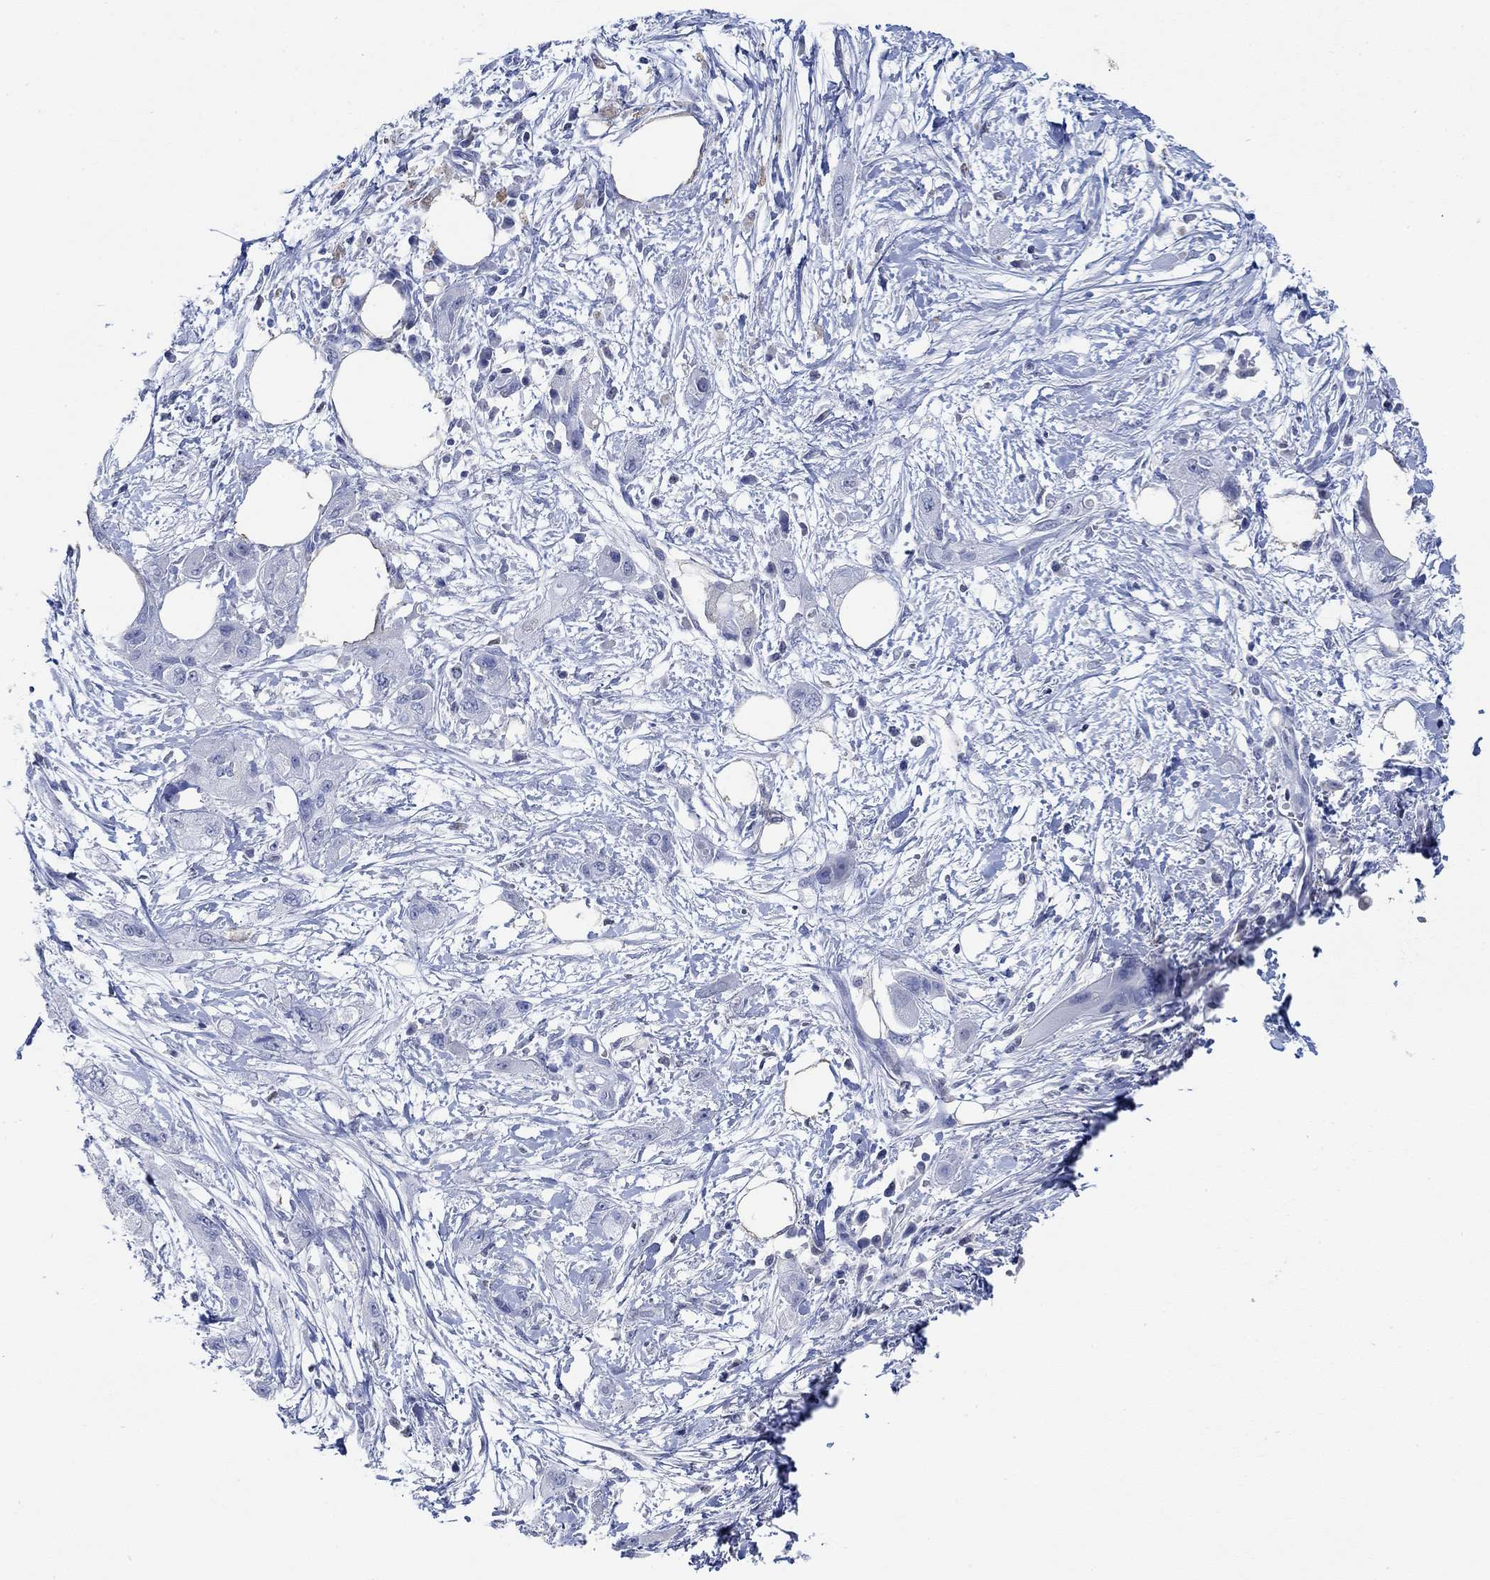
{"staining": {"intensity": "negative", "quantity": "none", "location": "none"}, "tissue": "pancreatic cancer", "cell_type": "Tumor cells", "image_type": "cancer", "snomed": [{"axis": "morphology", "description": "Adenocarcinoma, NOS"}, {"axis": "topography", "description": "Pancreas"}], "caption": "Immunohistochemical staining of human adenocarcinoma (pancreatic) shows no significant expression in tumor cells.", "gene": "PPP1R17", "patient": {"sex": "male", "age": 72}}